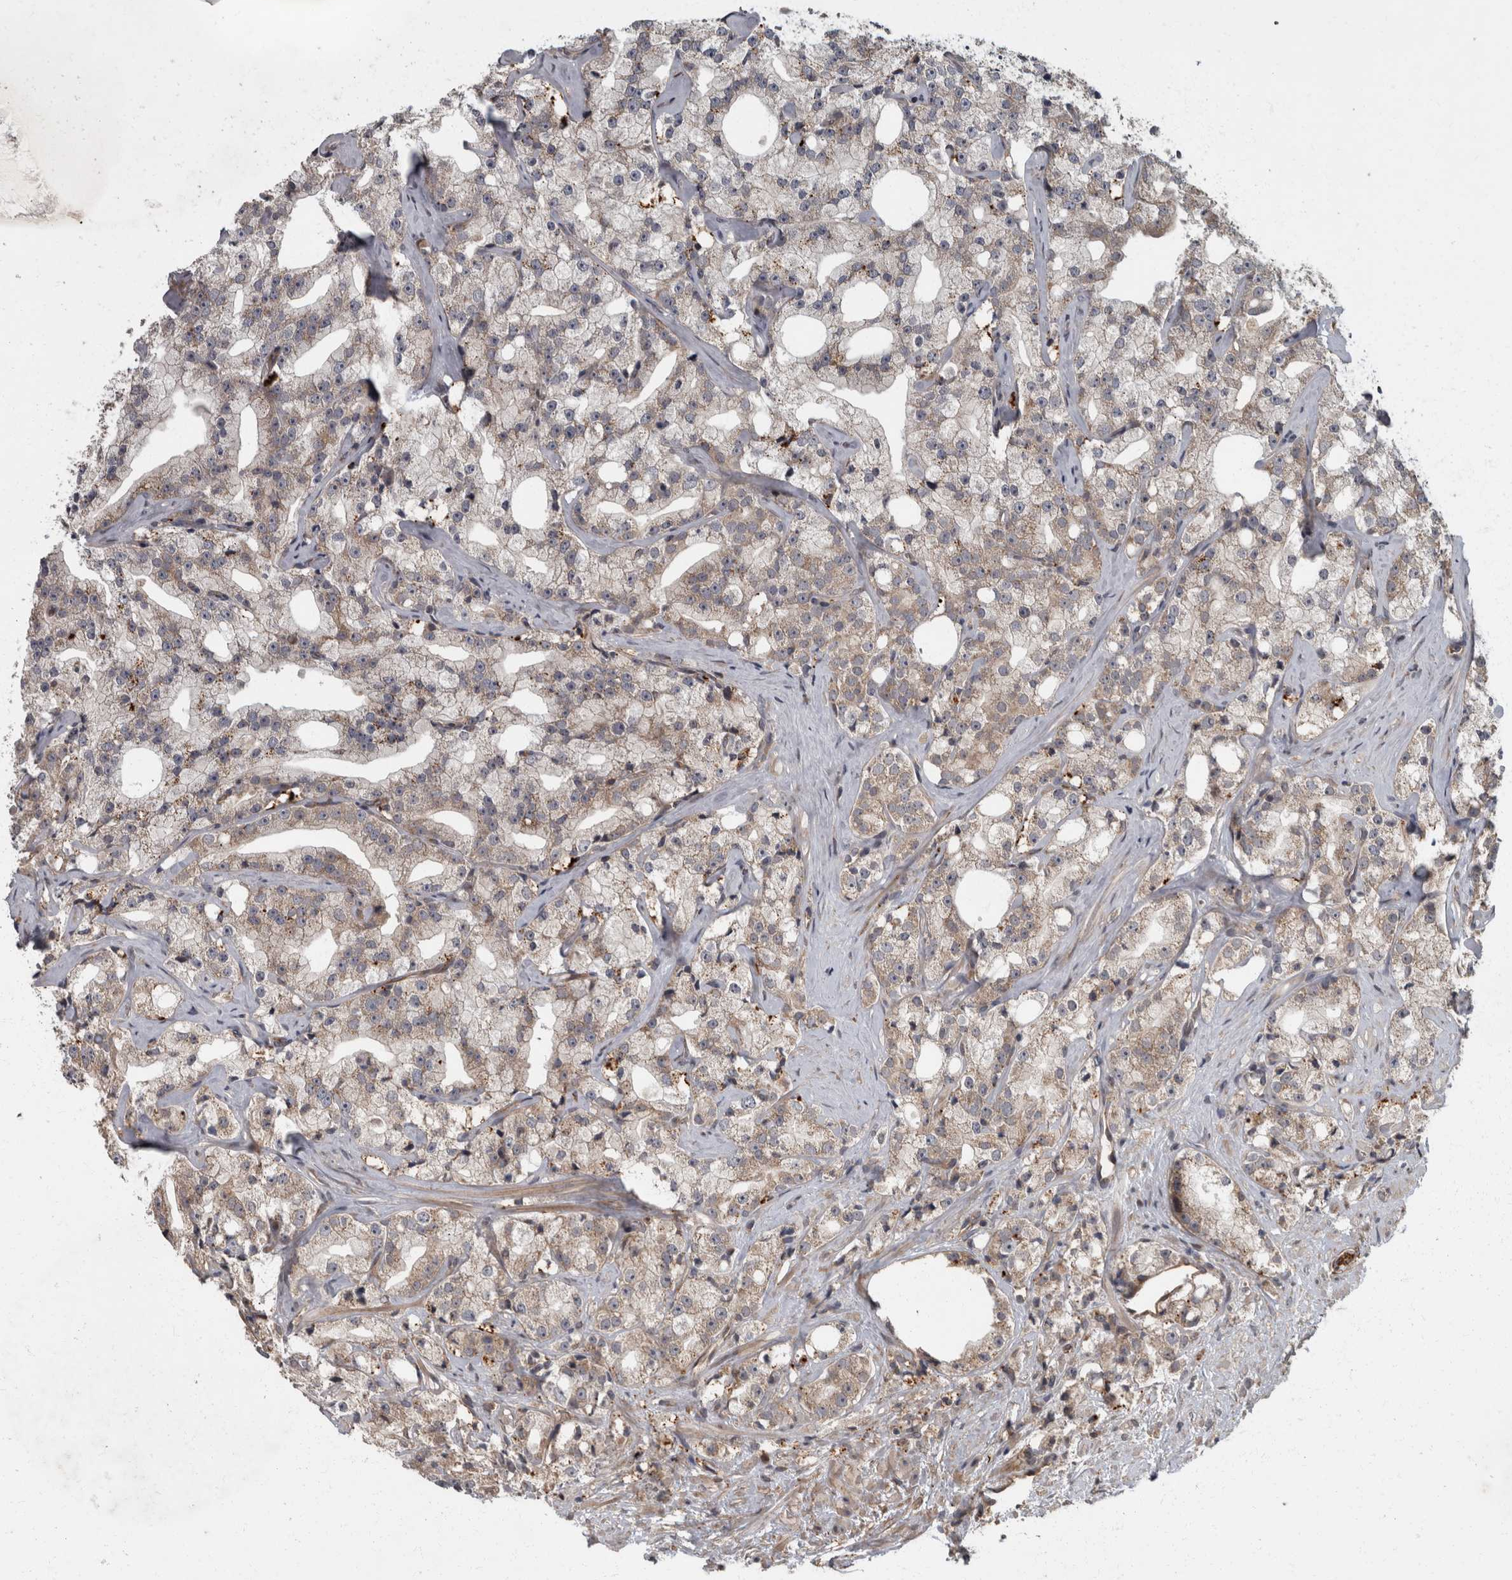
{"staining": {"intensity": "weak", "quantity": "<25%", "location": "cytoplasmic/membranous"}, "tissue": "prostate cancer", "cell_type": "Tumor cells", "image_type": "cancer", "snomed": [{"axis": "morphology", "description": "Adenocarcinoma, High grade"}, {"axis": "topography", "description": "Prostate"}], "caption": "Tumor cells show no significant positivity in adenocarcinoma (high-grade) (prostate).", "gene": "VEGFD", "patient": {"sex": "male", "age": 64}}